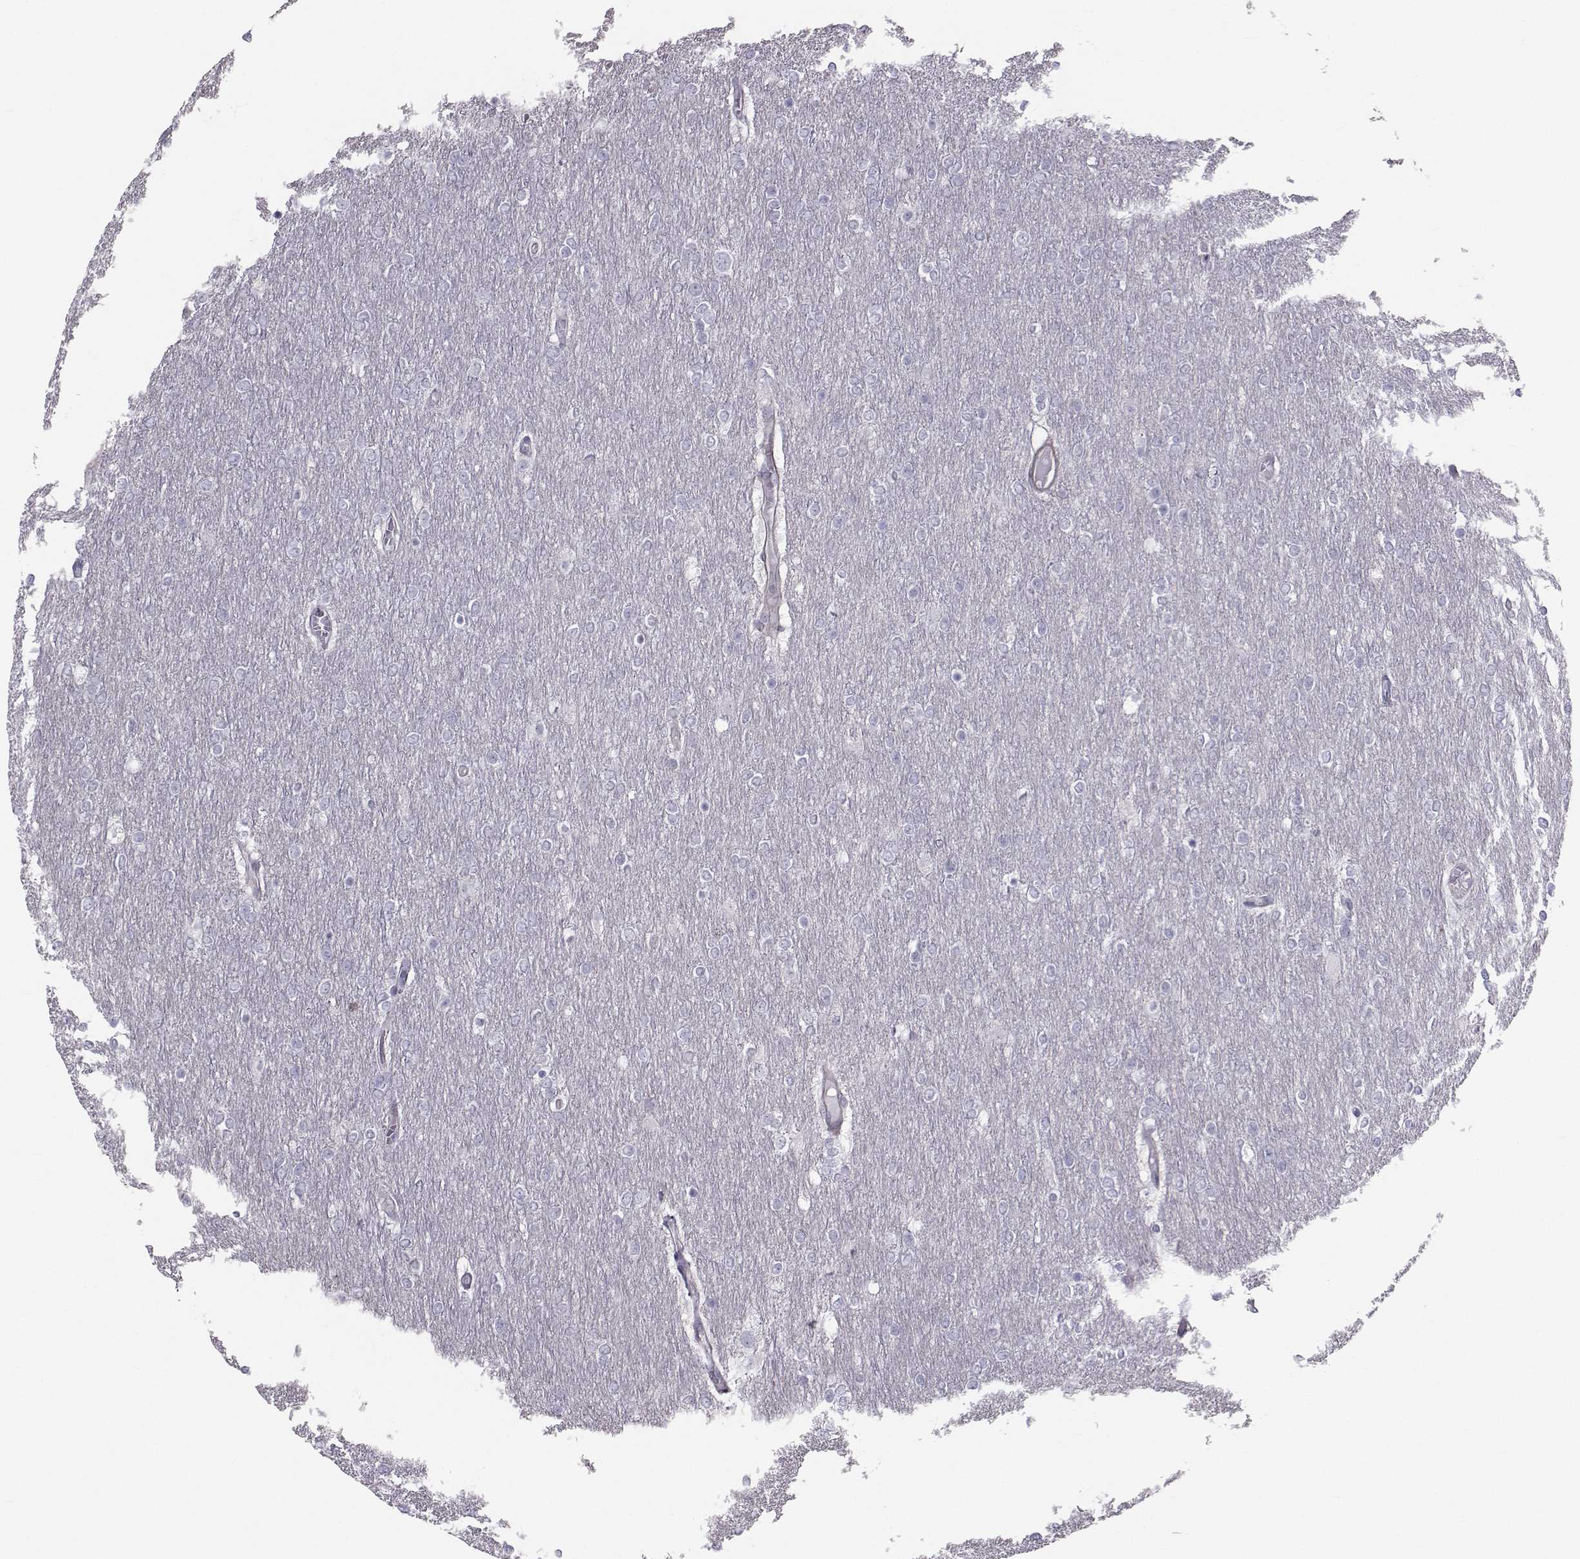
{"staining": {"intensity": "negative", "quantity": "none", "location": "none"}, "tissue": "glioma", "cell_type": "Tumor cells", "image_type": "cancer", "snomed": [{"axis": "morphology", "description": "Glioma, malignant, High grade"}, {"axis": "topography", "description": "Brain"}], "caption": "Immunohistochemical staining of human glioma shows no significant staining in tumor cells.", "gene": "GARIN3", "patient": {"sex": "female", "age": 61}}